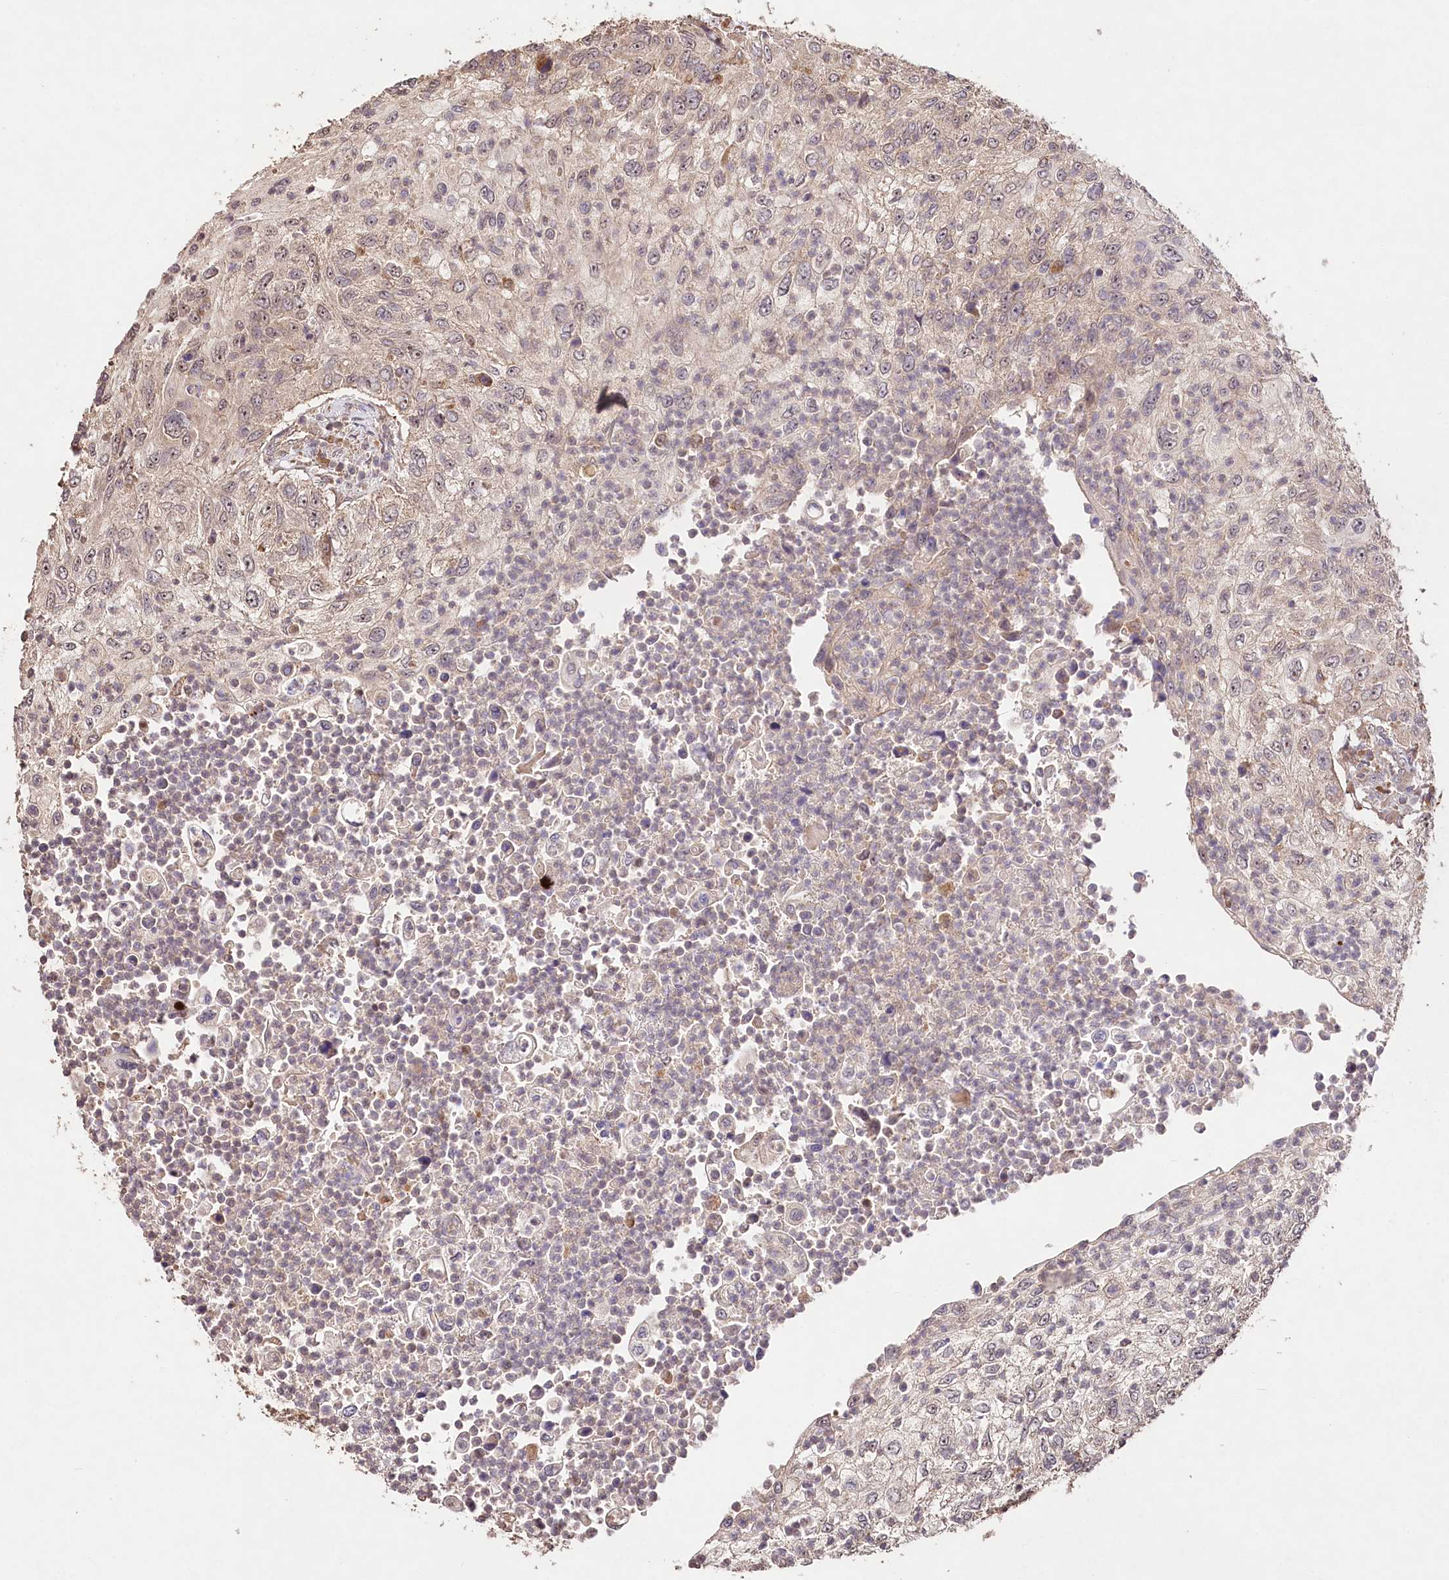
{"staining": {"intensity": "weak", "quantity": ">75%", "location": "cytoplasmic/membranous"}, "tissue": "urothelial cancer", "cell_type": "Tumor cells", "image_type": "cancer", "snomed": [{"axis": "morphology", "description": "Urothelial carcinoma, High grade"}, {"axis": "topography", "description": "Urinary bladder"}], "caption": "Approximately >75% of tumor cells in human urothelial cancer show weak cytoplasmic/membranous protein positivity as visualized by brown immunohistochemical staining.", "gene": "DMXL1", "patient": {"sex": "female", "age": 60}}